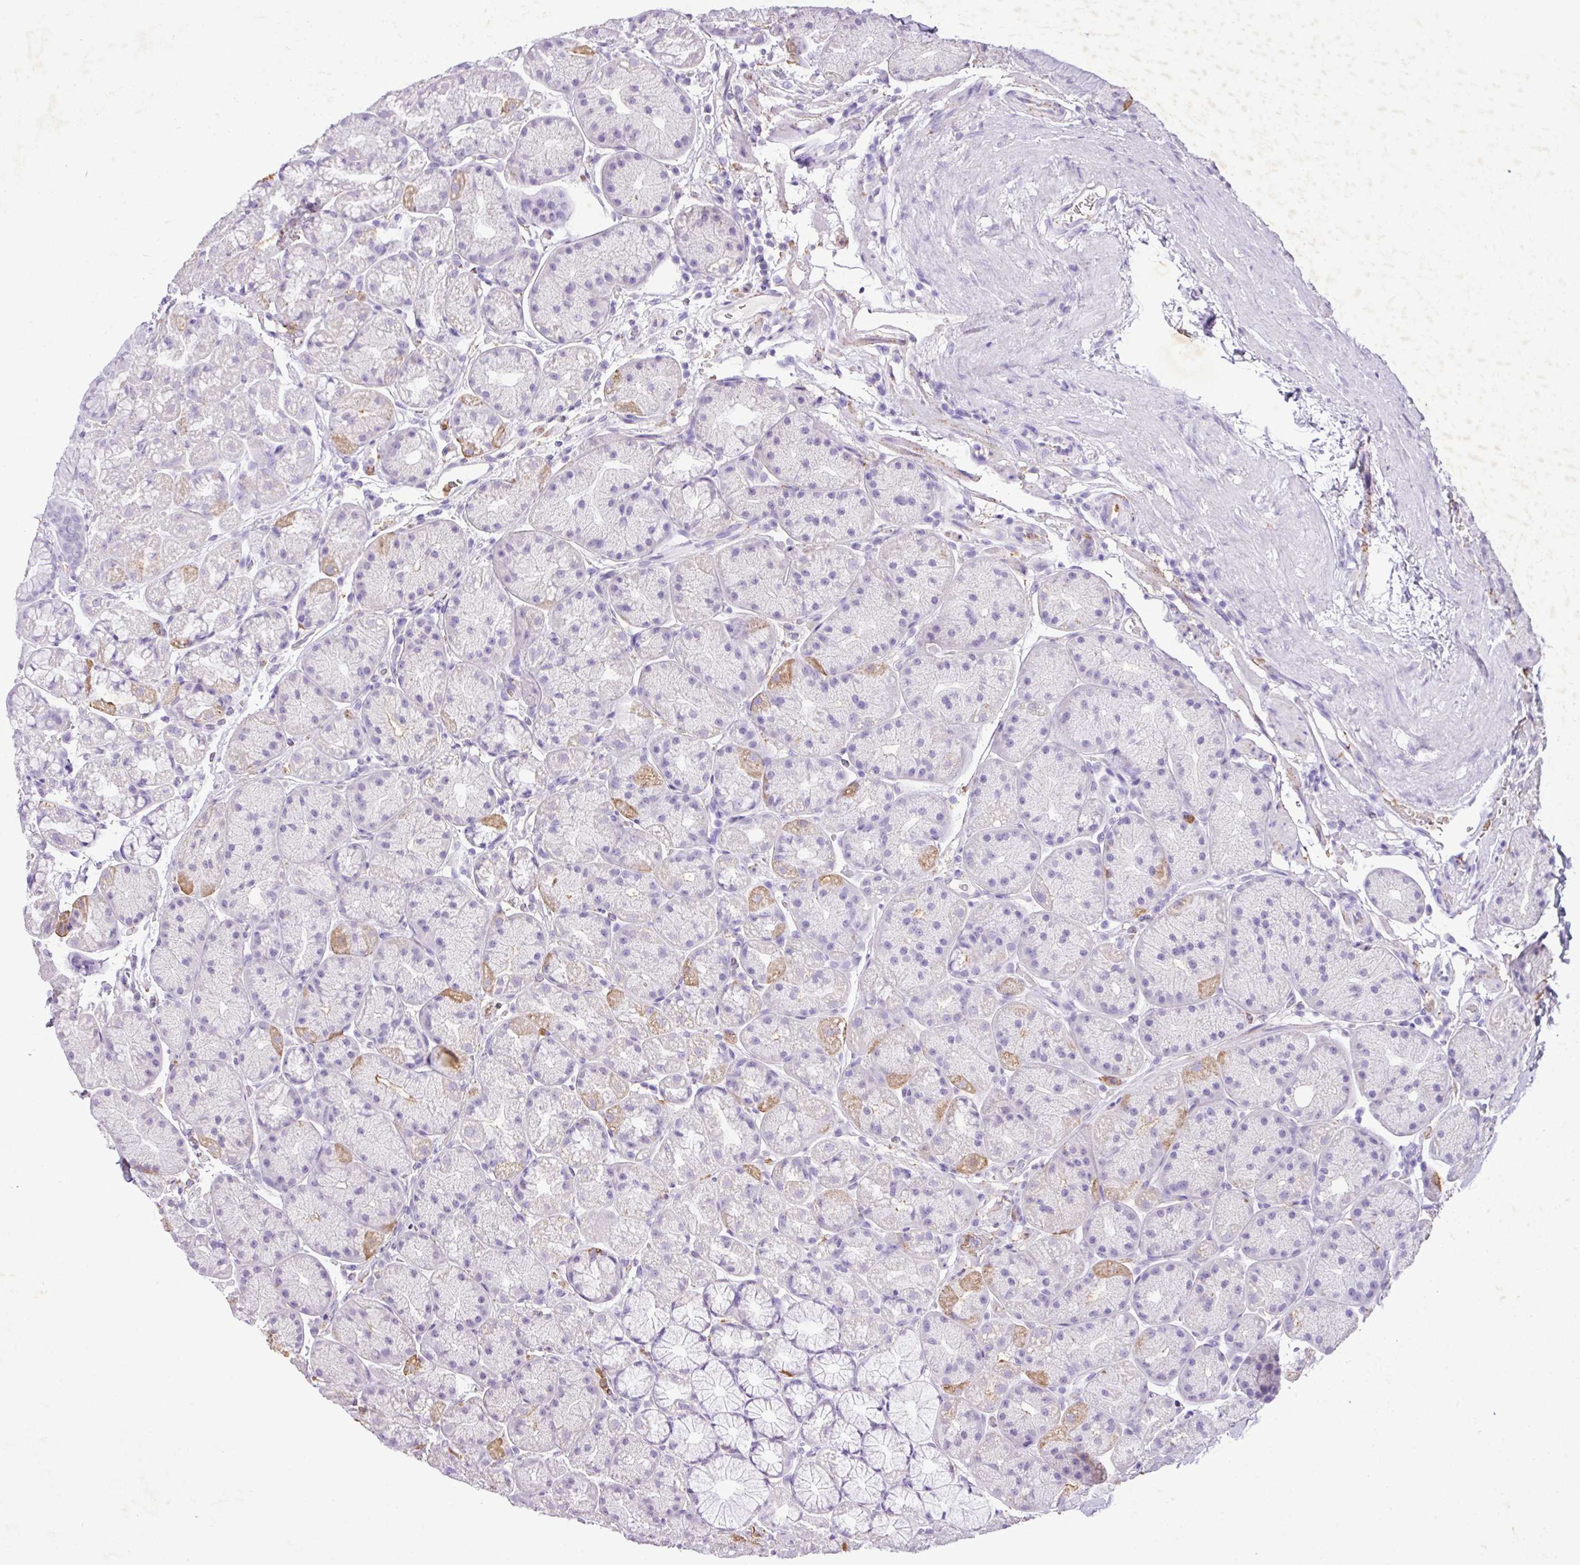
{"staining": {"intensity": "moderate", "quantity": "<25%", "location": "cytoplasmic/membranous"}, "tissue": "stomach", "cell_type": "Glandular cells", "image_type": "normal", "snomed": [{"axis": "morphology", "description": "Normal tissue, NOS"}, {"axis": "topography", "description": "Stomach, lower"}], "caption": "DAB immunohistochemical staining of normal stomach demonstrates moderate cytoplasmic/membranous protein positivity in about <25% of glandular cells.", "gene": "KCNJ11", "patient": {"sex": "male", "age": 67}}